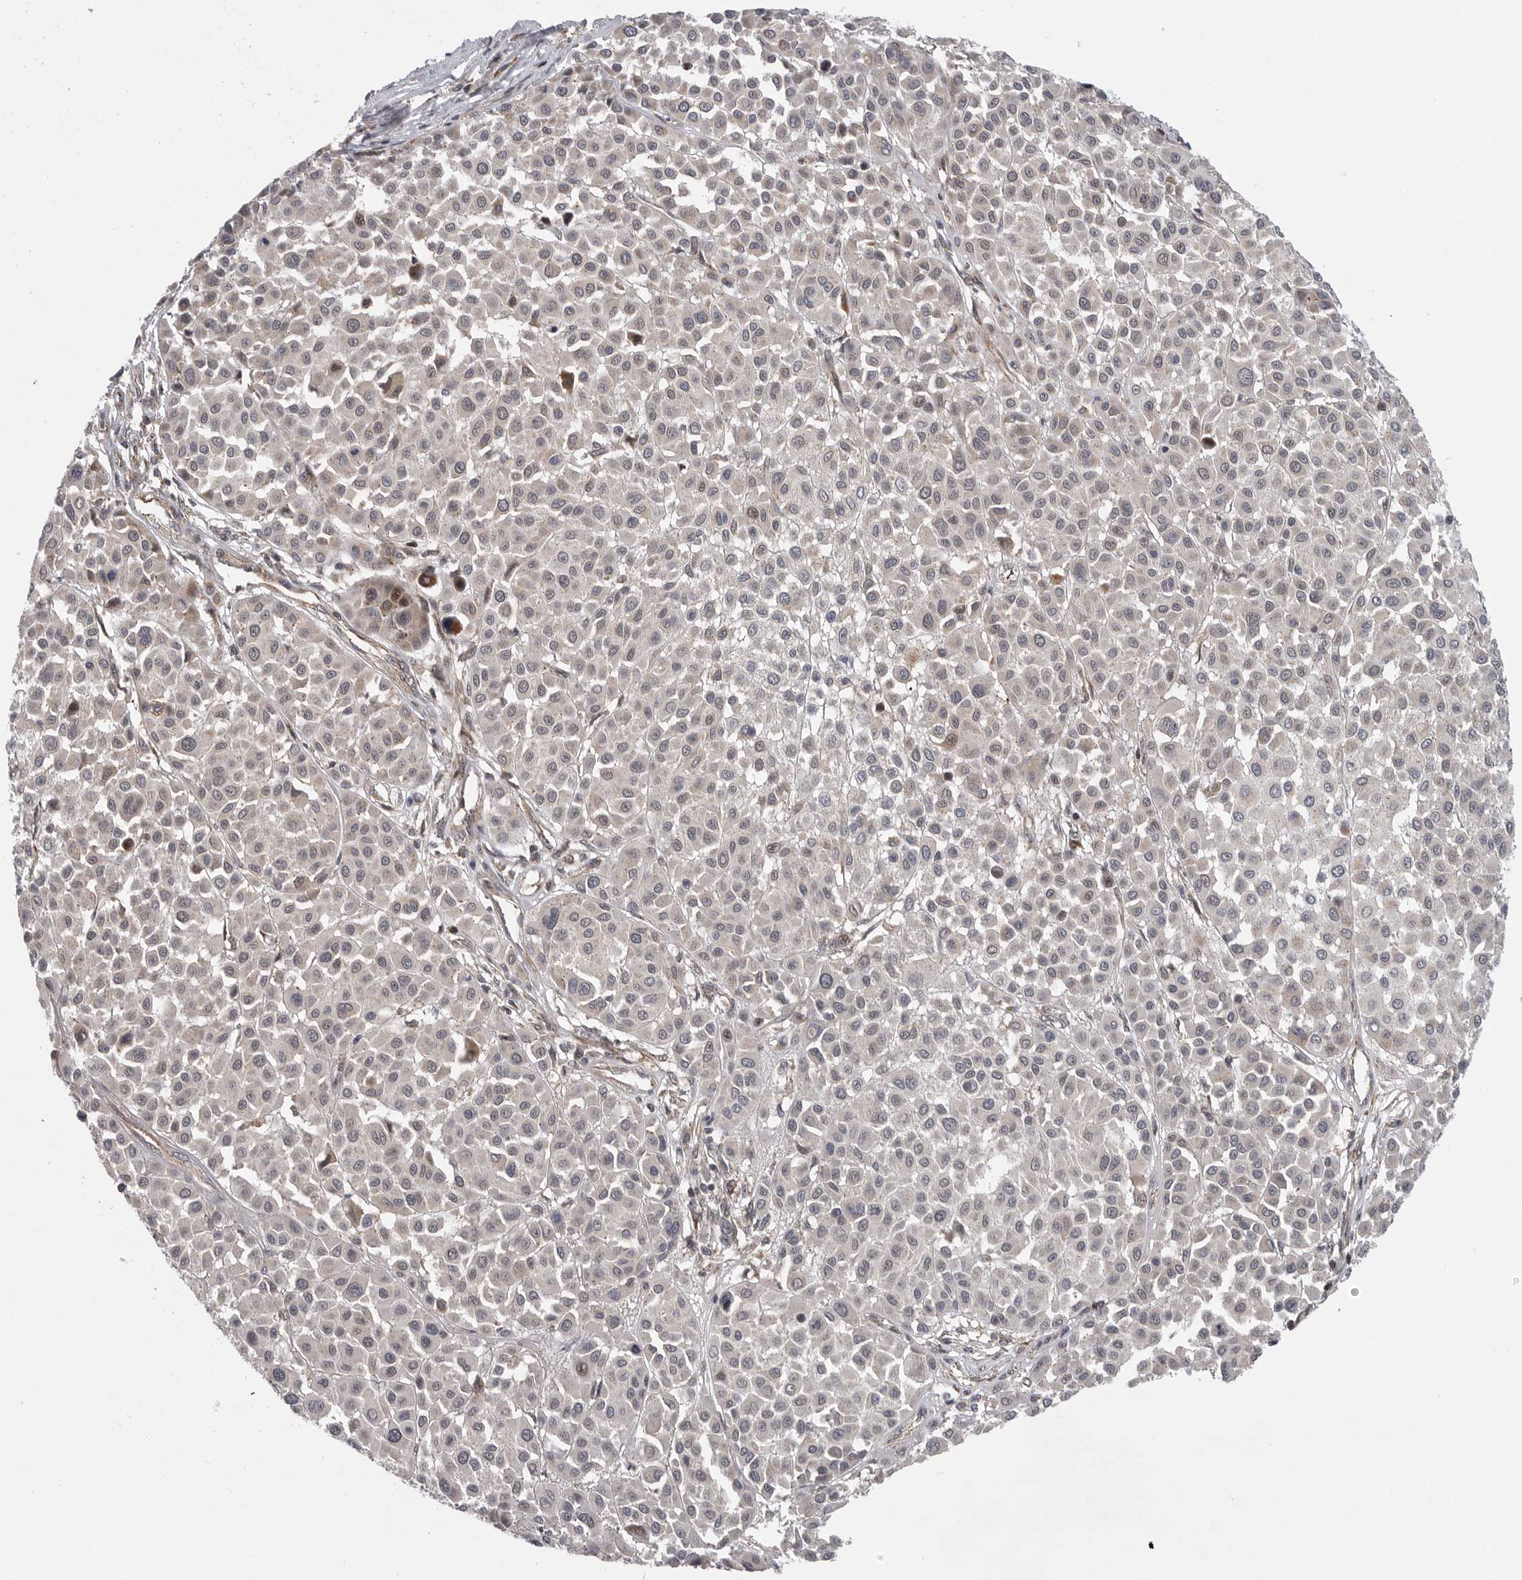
{"staining": {"intensity": "weak", "quantity": "25%-75%", "location": "cytoplasmic/membranous"}, "tissue": "melanoma", "cell_type": "Tumor cells", "image_type": "cancer", "snomed": [{"axis": "morphology", "description": "Malignant melanoma, Metastatic site"}, {"axis": "topography", "description": "Soft tissue"}], "caption": "Immunohistochemistry of malignant melanoma (metastatic site) reveals low levels of weak cytoplasmic/membranous staining in approximately 25%-75% of tumor cells.", "gene": "TMPRSS11F", "patient": {"sex": "male", "age": 41}}